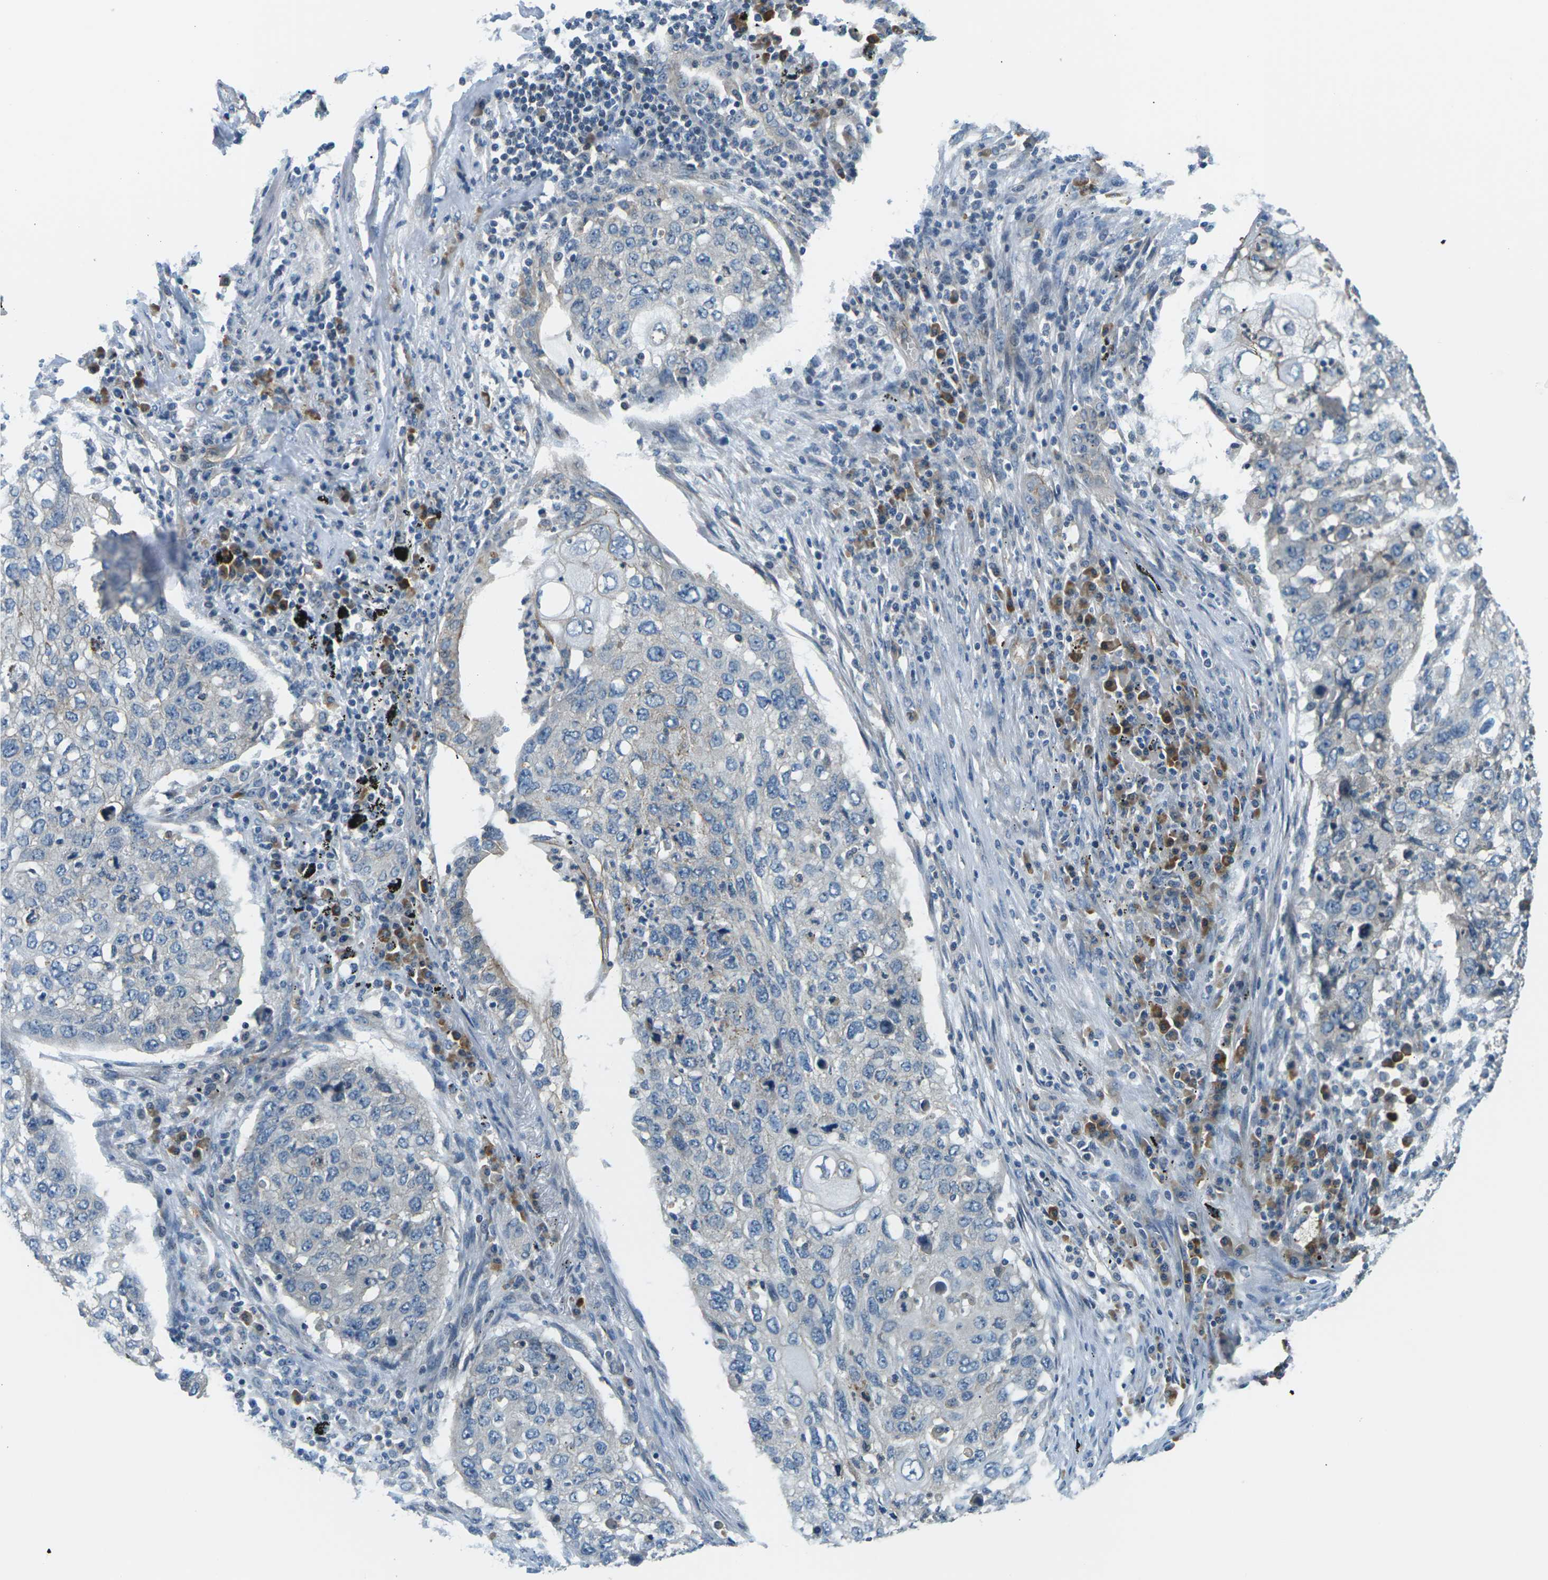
{"staining": {"intensity": "negative", "quantity": "none", "location": "none"}, "tissue": "lung cancer", "cell_type": "Tumor cells", "image_type": "cancer", "snomed": [{"axis": "morphology", "description": "Squamous cell carcinoma, NOS"}, {"axis": "topography", "description": "Lung"}], "caption": "Immunohistochemistry photomicrograph of neoplastic tissue: lung cancer stained with DAB (3,3'-diaminobenzidine) reveals no significant protein positivity in tumor cells.", "gene": "SLC13A3", "patient": {"sex": "female", "age": 63}}